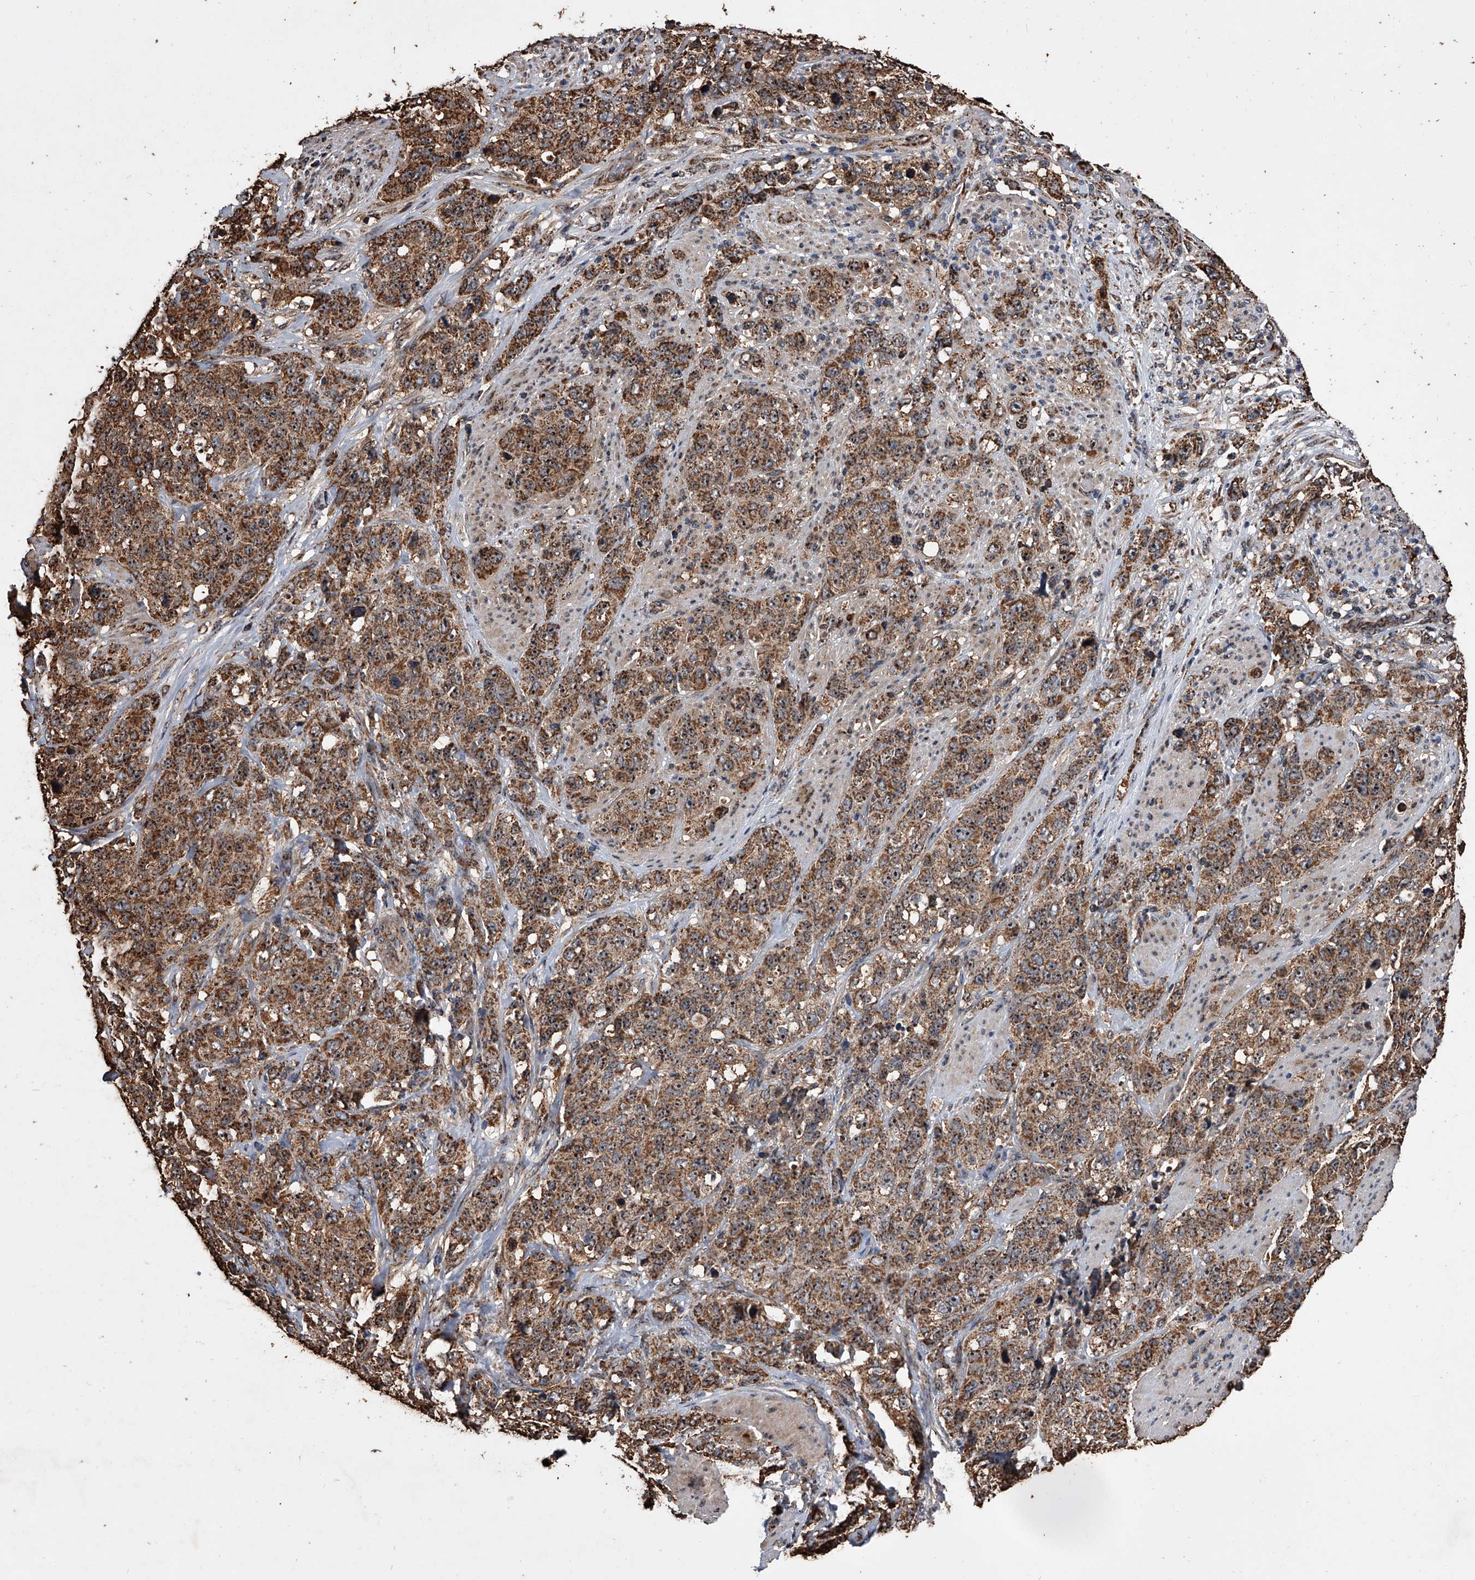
{"staining": {"intensity": "strong", "quantity": ">75%", "location": "cytoplasmic/membranous"}, "tissue": "stomach cancer", "cell_type": "Tumor cells", "image_type": "cancer", "snomed": [{"axis": "morphology", "description": "Adenocarcinoma, NOS"}, {"axis": "topography", "description": "Stomach"}], "caption": "Immunohistochemical staining of stomach adenocarcinoma exhibits high levels of strong cytoplasmic/membranous expression in approximately >75% of tumor cells. Using DAB (3,3'-diaminobenzidine) (brown) and hematoxylin (blue) stains, captured at high magnification using brightfield microscopy.", "gene": "SMPDL3A", "patient": {"sex": "male", "age": 48}}